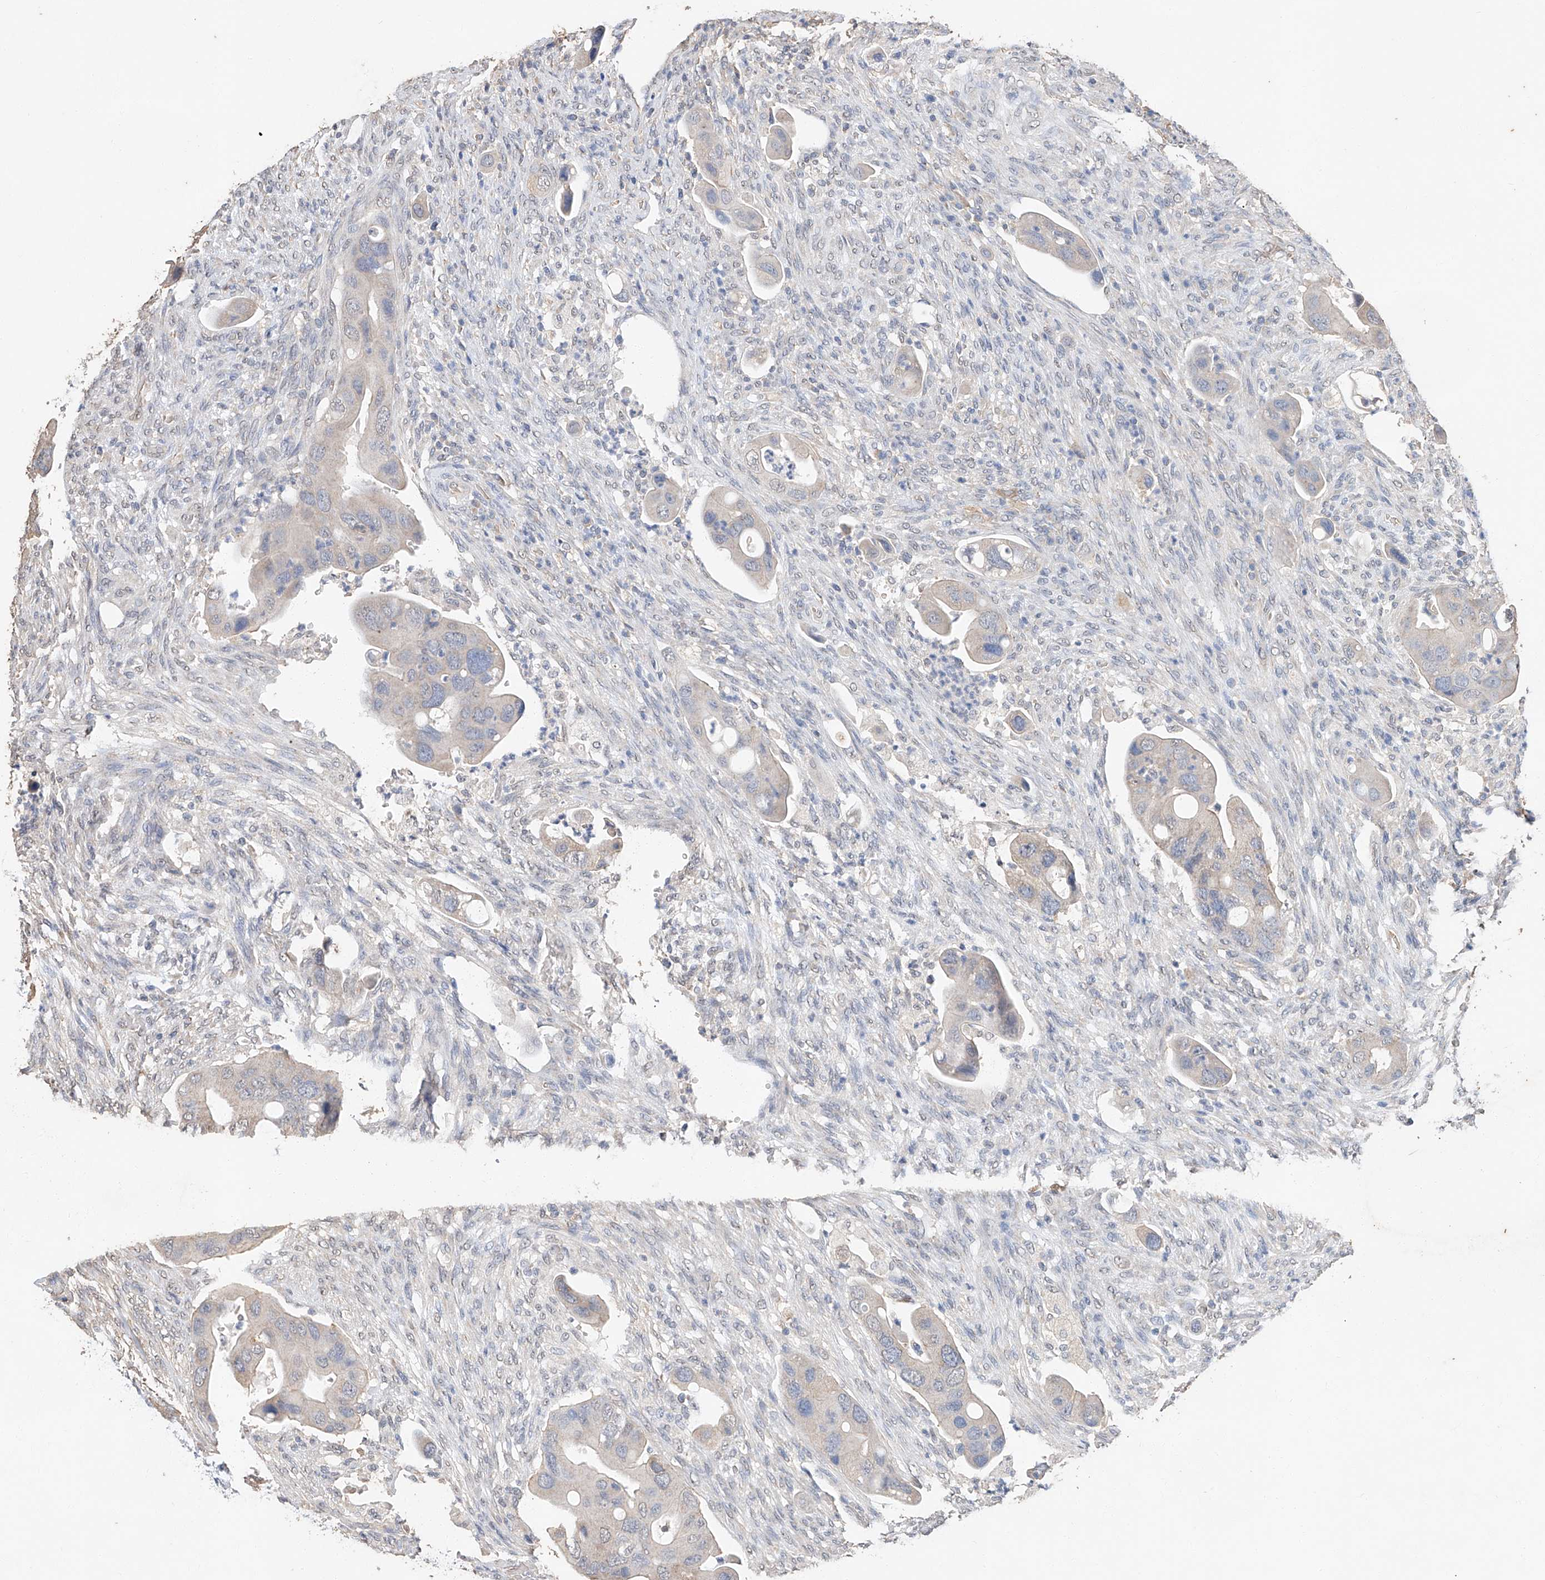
{"staining": {"intensity": "negative", "quantity": "none", "location": "none"}, "tissue": "colorectal cancer", "cell_type": "Tumor cells", "image_type": "cancer", "snomed": [{"axis": "morphology", "description": "Adenocarcinoma, NOS"}, {"axis": "topography", "description": "Rectum"}], "caption": "Tumor cells are negative for protein expression in human colorectal adenocarcinoma. (DAB immunohistochemistry, high magnification).", "gene": "CERS4", "patient": {"sex": "female", "age": 57}}